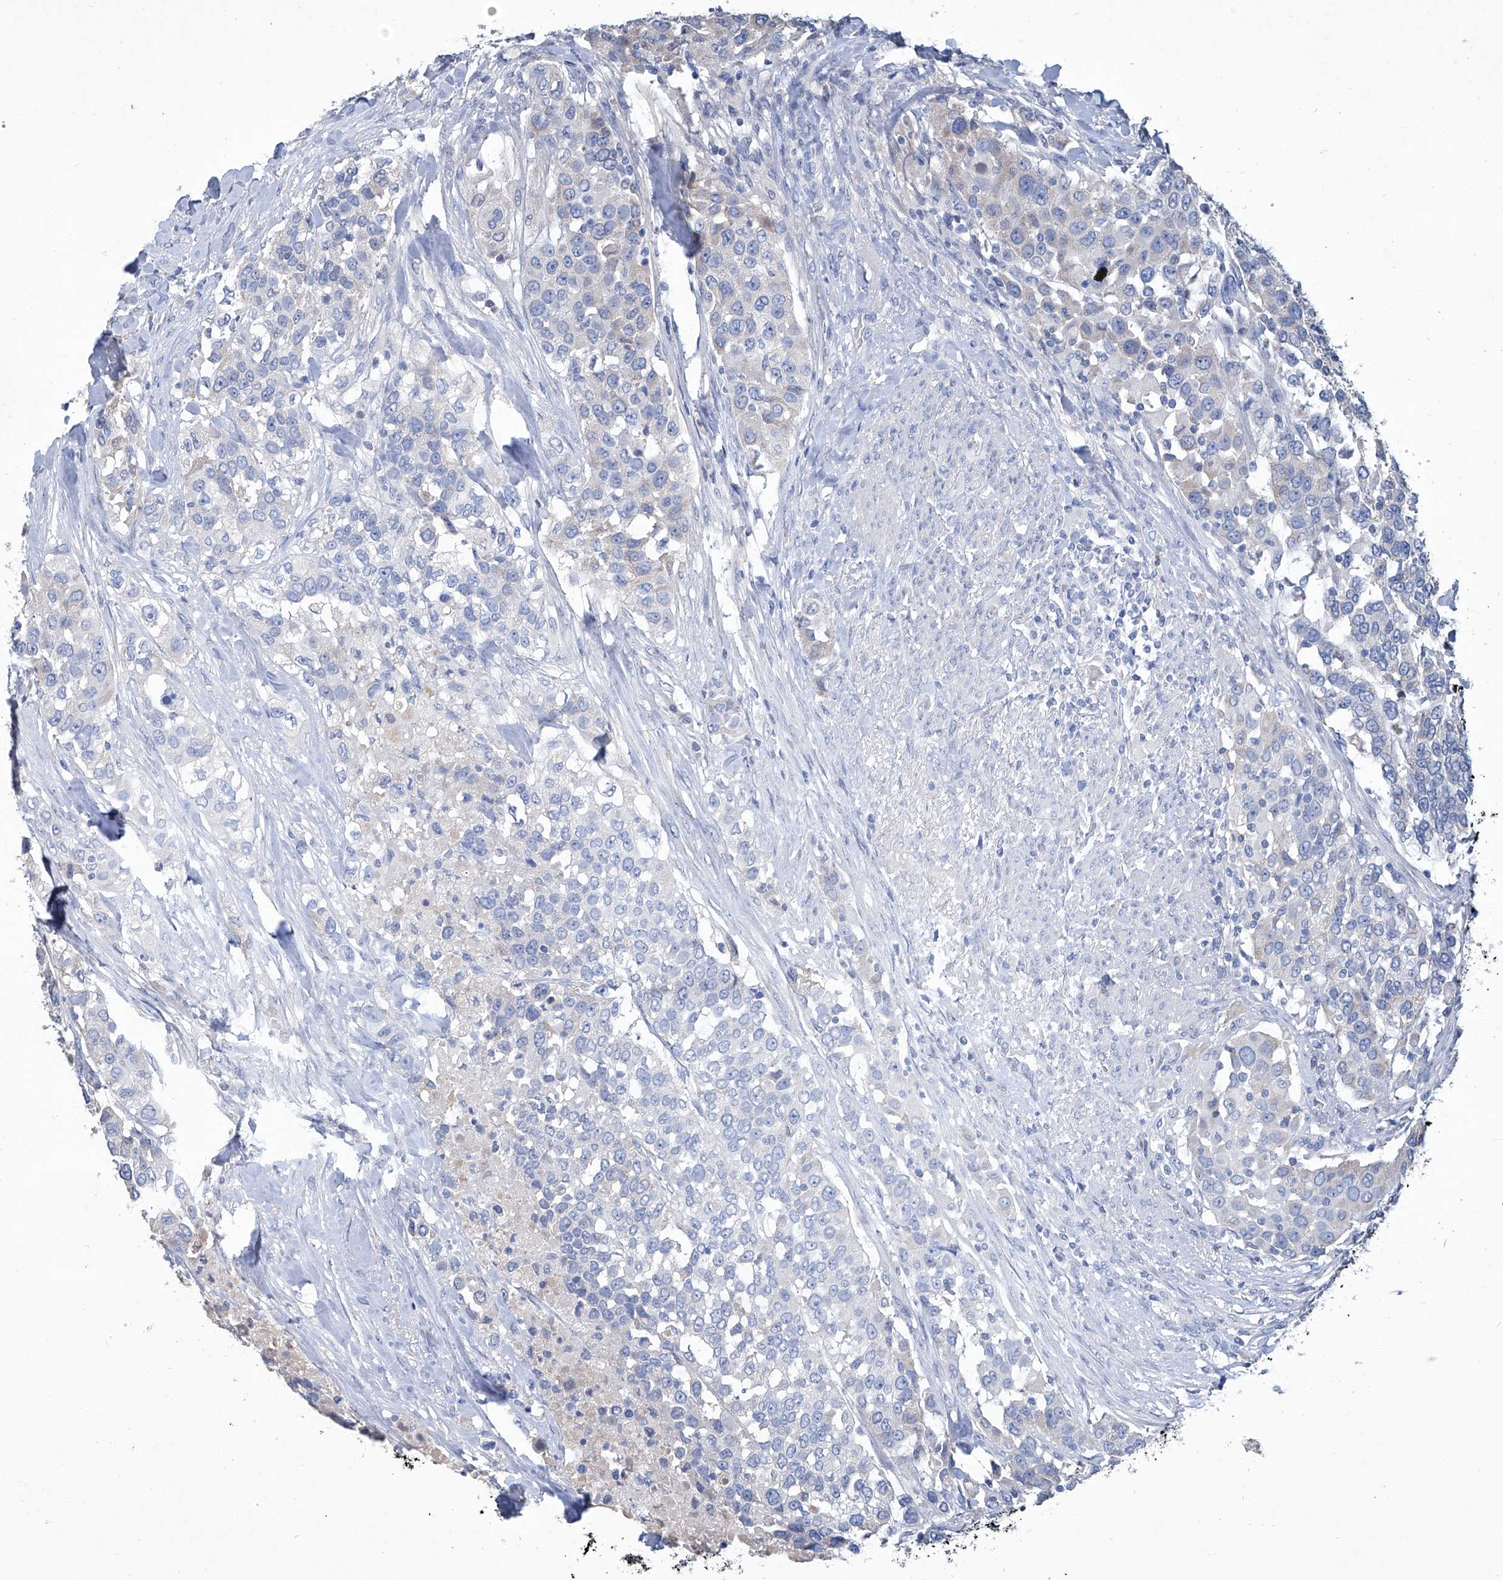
{"staining": {"intensity": "negative", "quantity": "none", "location": "none"}, "tissue": "urothelial cancer", "cell_type": "Tumor cells", "image_type": "cancer", "snomed": [{"axis": "morphology", "description": "Urothelial carcinoma, High grade"}, {"axis": "topography", "description": "Urinary bladder"}], "caption": "Immunohistochemical staining of human urothelial carcinoma (high-grade) reveals no significant staining in tumor cells.", "gene": "MTARC1", "patient": {"sex": "female", "age": 80}}